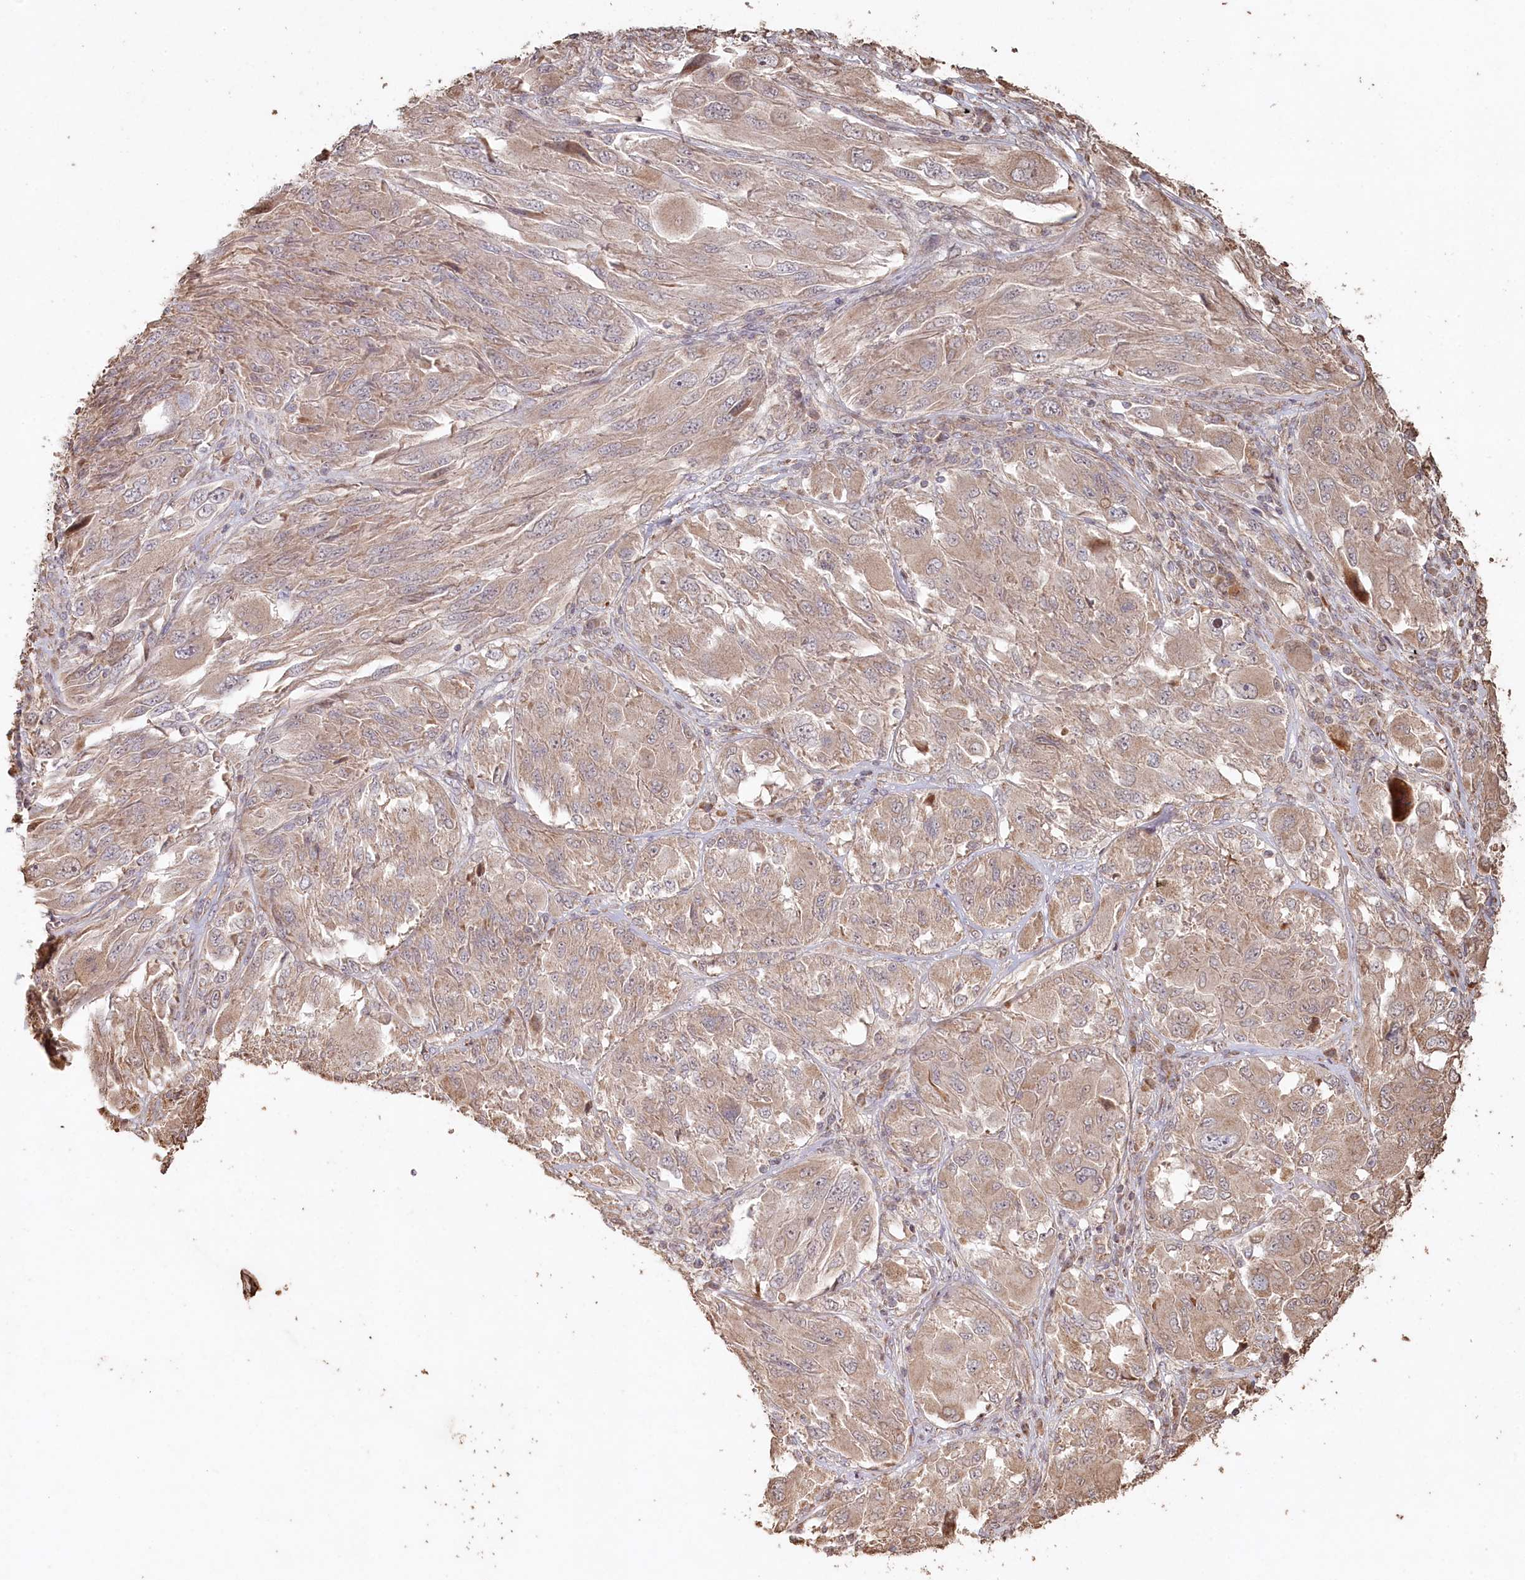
{"staining": {"intensity": "weak", "quantity": ">75%", "location": "cytoplasmic/membranous"}, "tissue": "melanoma", "cell_type": "Tumor cells", "image_type": "cancer", "snomed": [{"axis": "morphology", "description": "Malignant melanoma, NOS"}, {"axis": "topography", "description": "Skin"}], "caption": "IHC histopathology image of neoplastic tissue: malignant melanoma stained using immunohistochemistry (IHC) shows low levels of weak protein expression localized specifically in the cytoplasmic/membranous of tumor cells, appearing as a cytoplasmic/membranous brown color.", "gene": "HAL", "patient": {"sex": "female", "age": 91}}